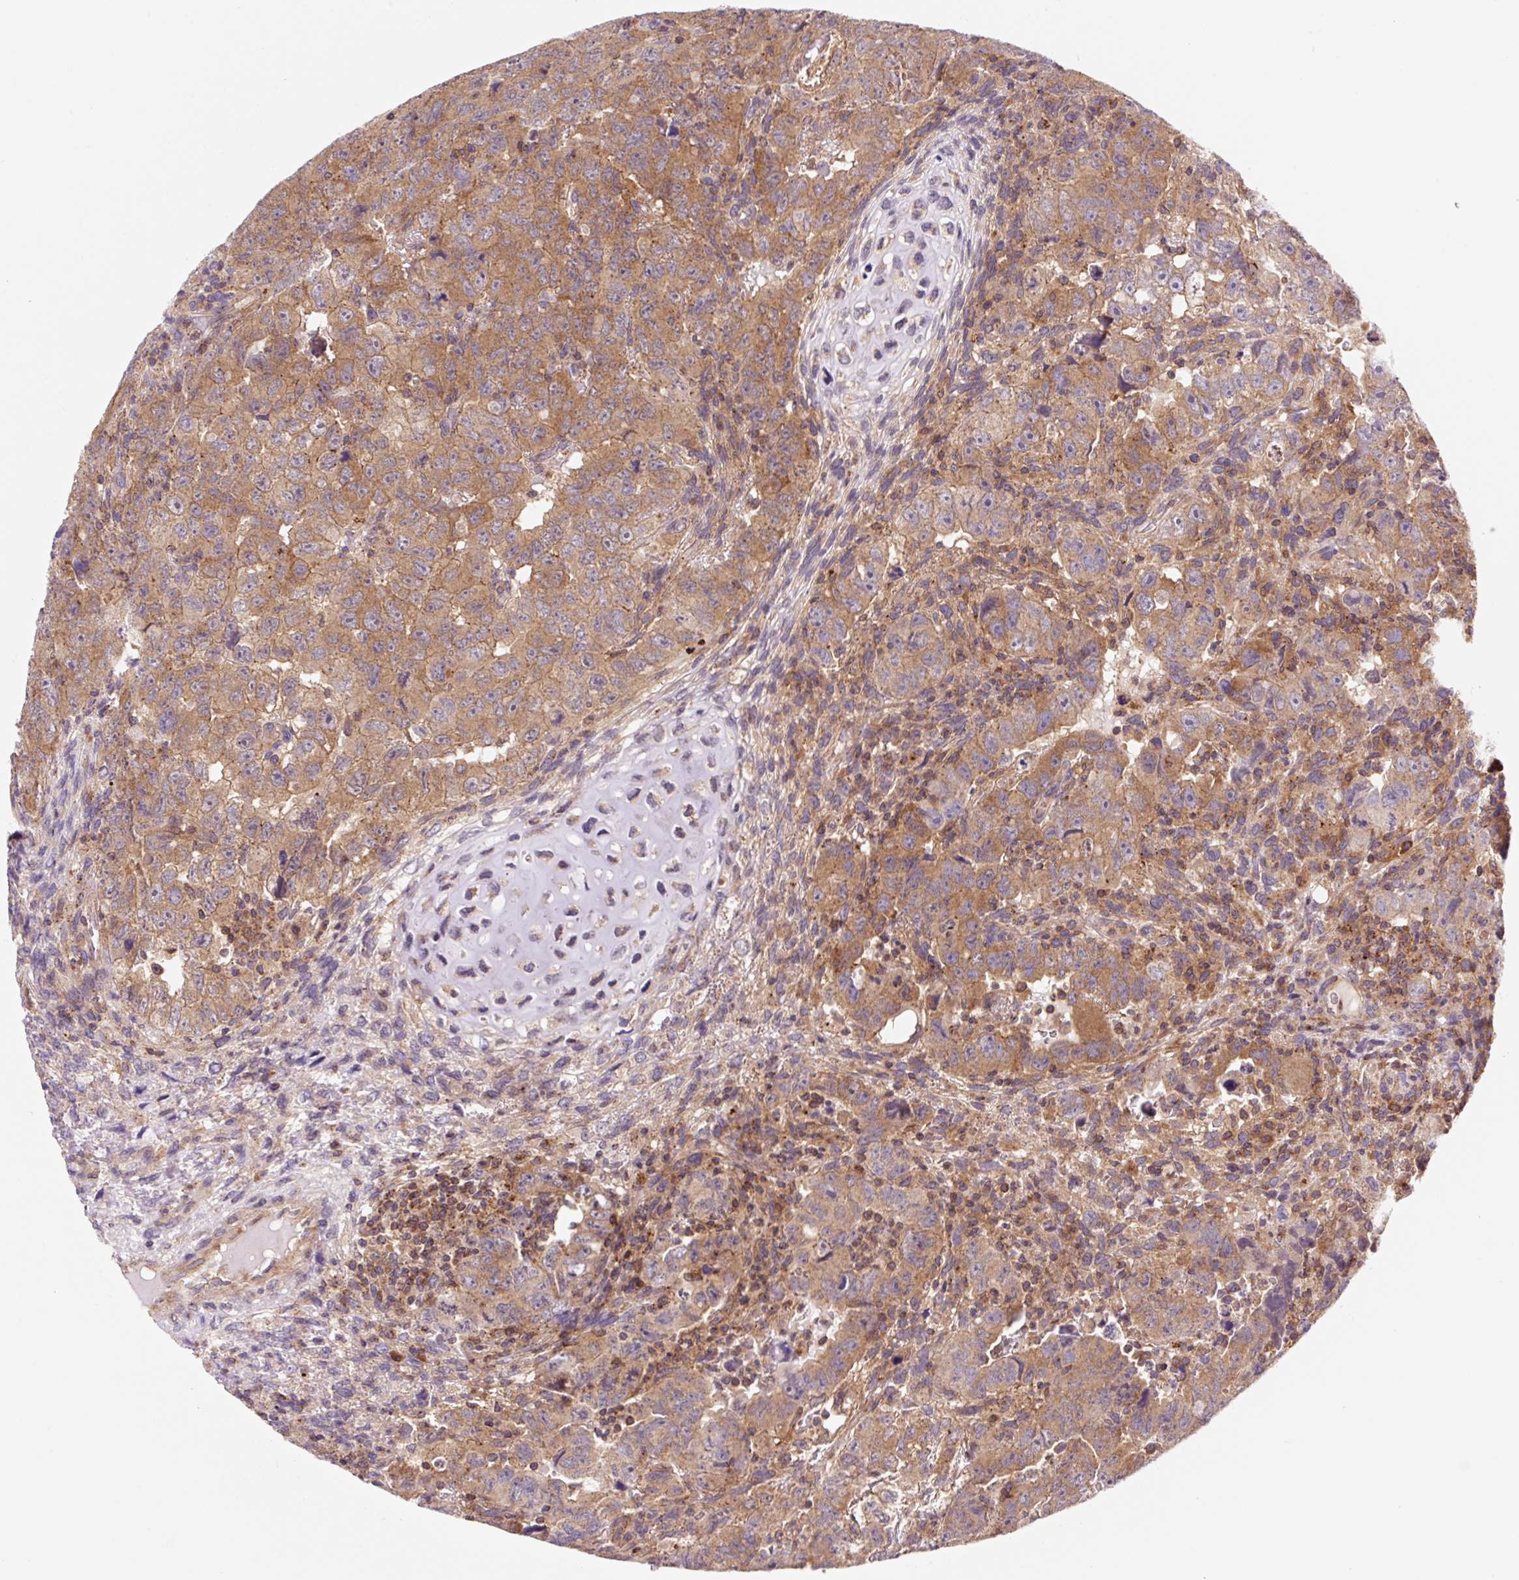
{"staining": {"intensity": "moderate", "quantity": ">75%", "location": "cytoplasmic/membranous"}, "tissue": "testis cancer", "cell_type": "Tumor cells", "image_type": "cancer", "snomed": [{"axis": "morphology", "description": "Carcinoma, Embryonal, NOS"}, {"axis": "topography", "description": "Testis"}], "caption": "A photomicrograph of human testis cancer stained for a protein exhibits moderate cytoplasmic/membranous brown staining in tumor cells. Immunohistochemistry (ihc) stains the protein in brown and the nuclei are stained blue.", "gene": "VPS4A", "patient": {"sex": "male", "age": 24}}